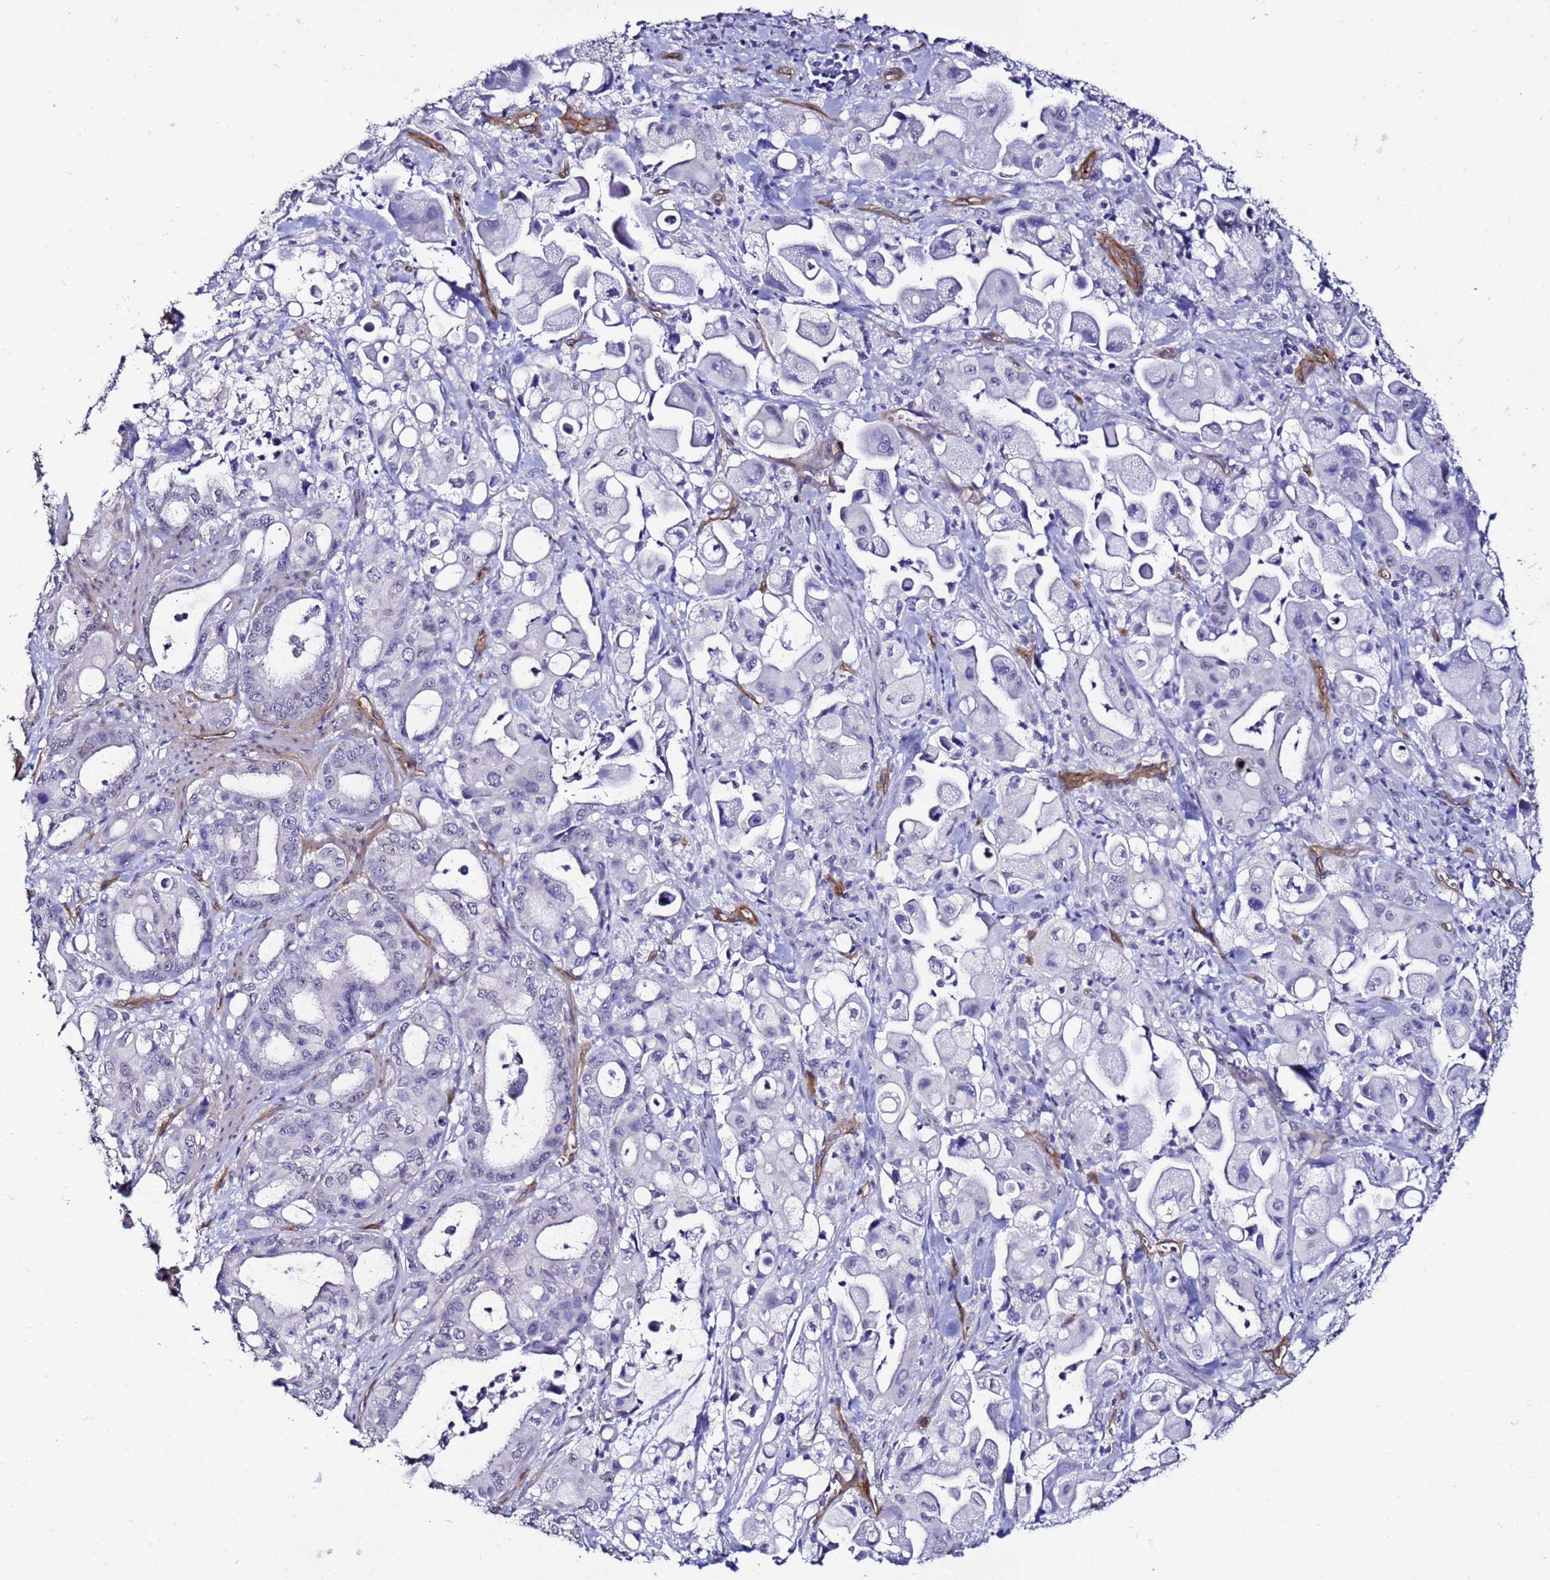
{"staining": {"intensity": "negative", "quantity": "none", "location": "none"}, "tissue": "pancreatic cancer", "cell_type": "Tumor cells", "image_type": "cancer", "snomed": [{"axis": "morphology", "description": "Adenocarcinoma, NOS"}, {"axis": "topography", "description": "Pancreas"}], "caption": "The micrograph shows no significant staining in tumor cells of pancreatic cancer (adenocarcinoma).", "gene": "DEFB104A", "patient": {"sex": "male", "age": 68}}